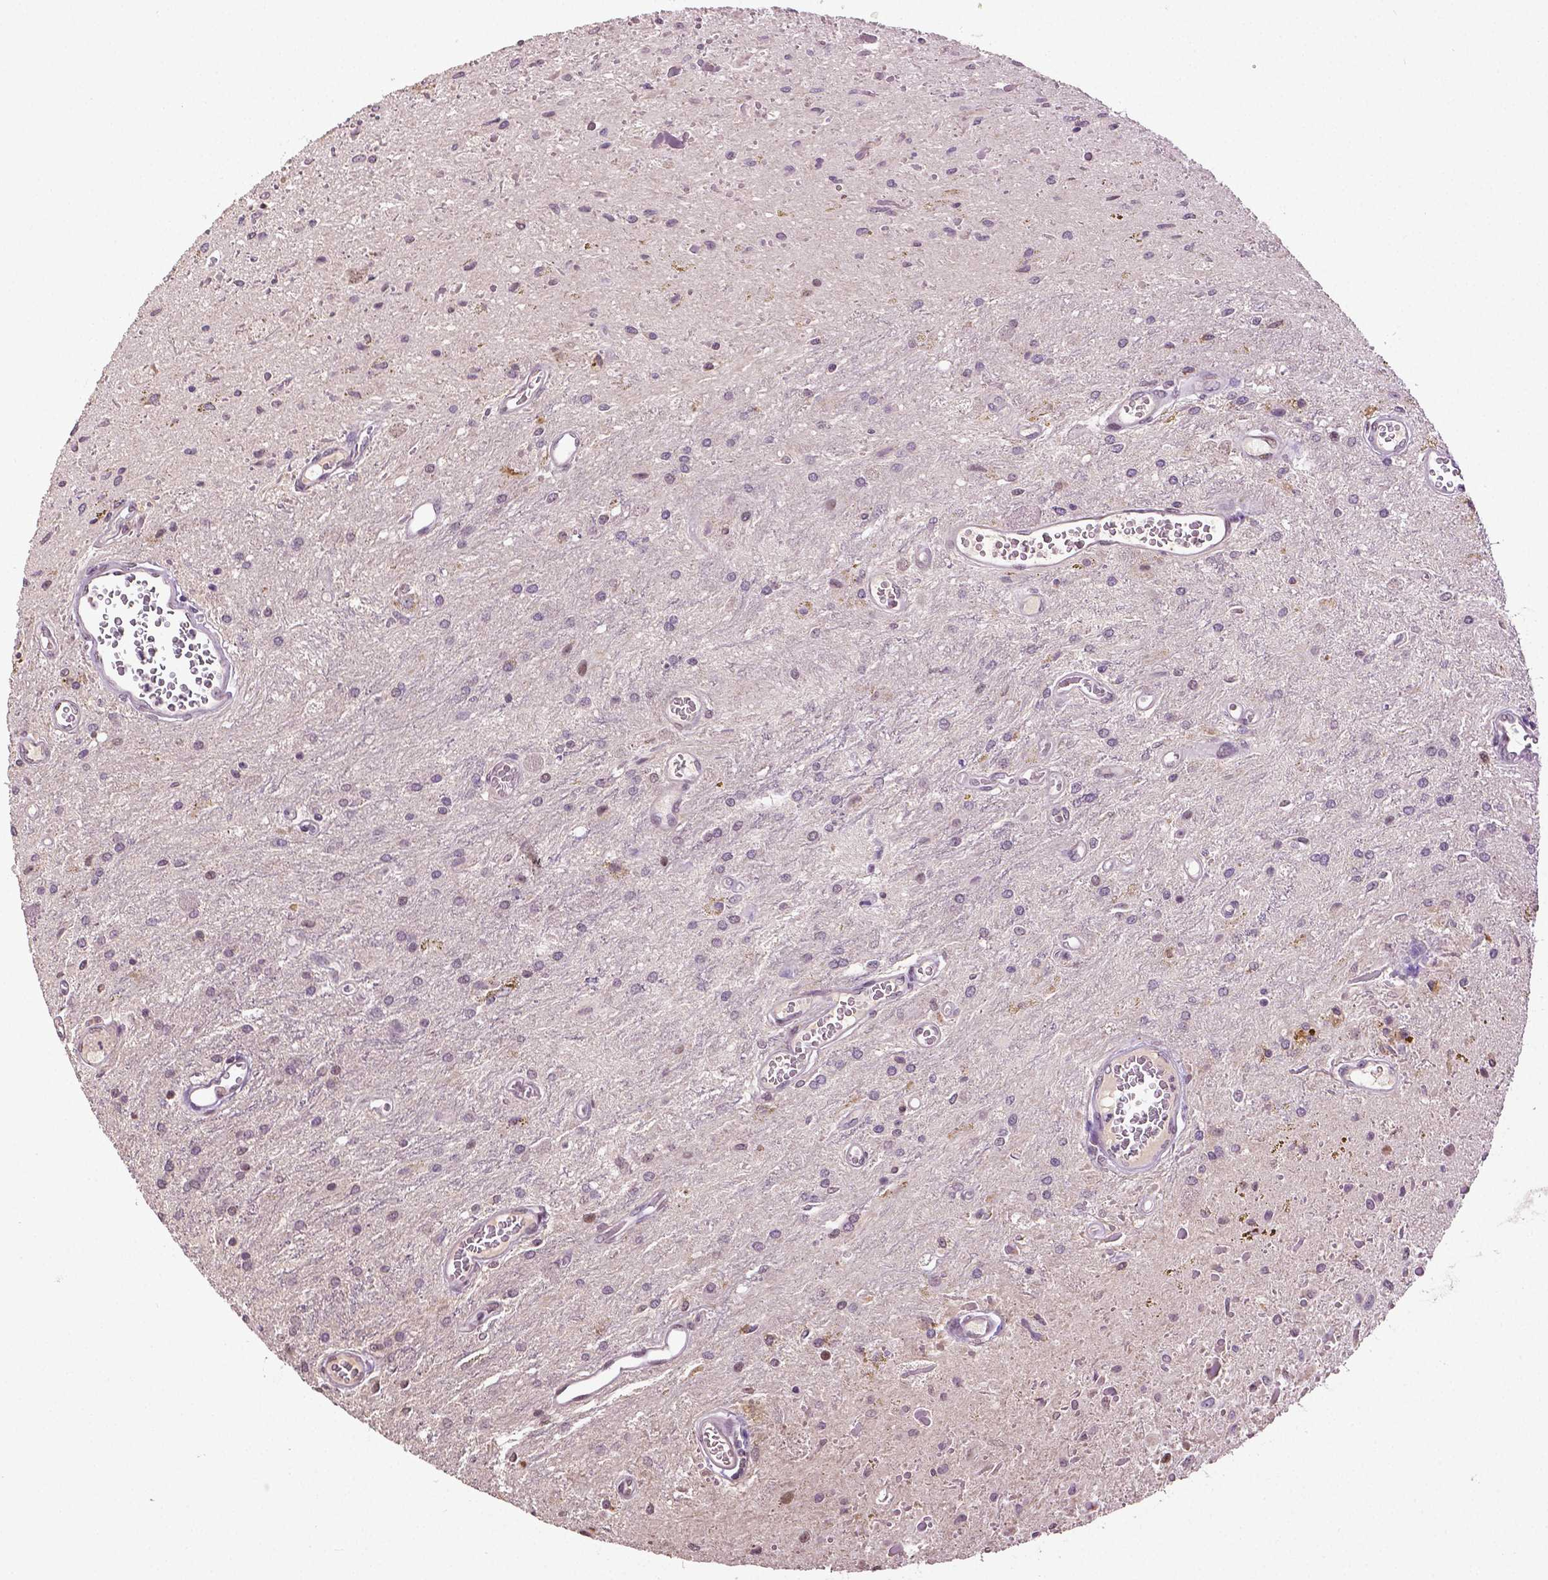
{"staining": {"intensity": "negative", "quantity": "none", "location": "none"}, "tissue": "glioma", "cell_type": "Tumor cells", "image_type": "cancer", "snomed": [{"axis": "morphology", "description": "Glioma, malignant, Low grade"}, {"axis": "topography", "description": "Cerebellum"}], "caption": "An immunohistochemistry (IHC) micrograph of malignant low-grade glioma is shown. There is no staining in tumor cells of malignant low-grade glioma.", "gene": "DLX5", "patient": {"sex": "female", "age": 14}}